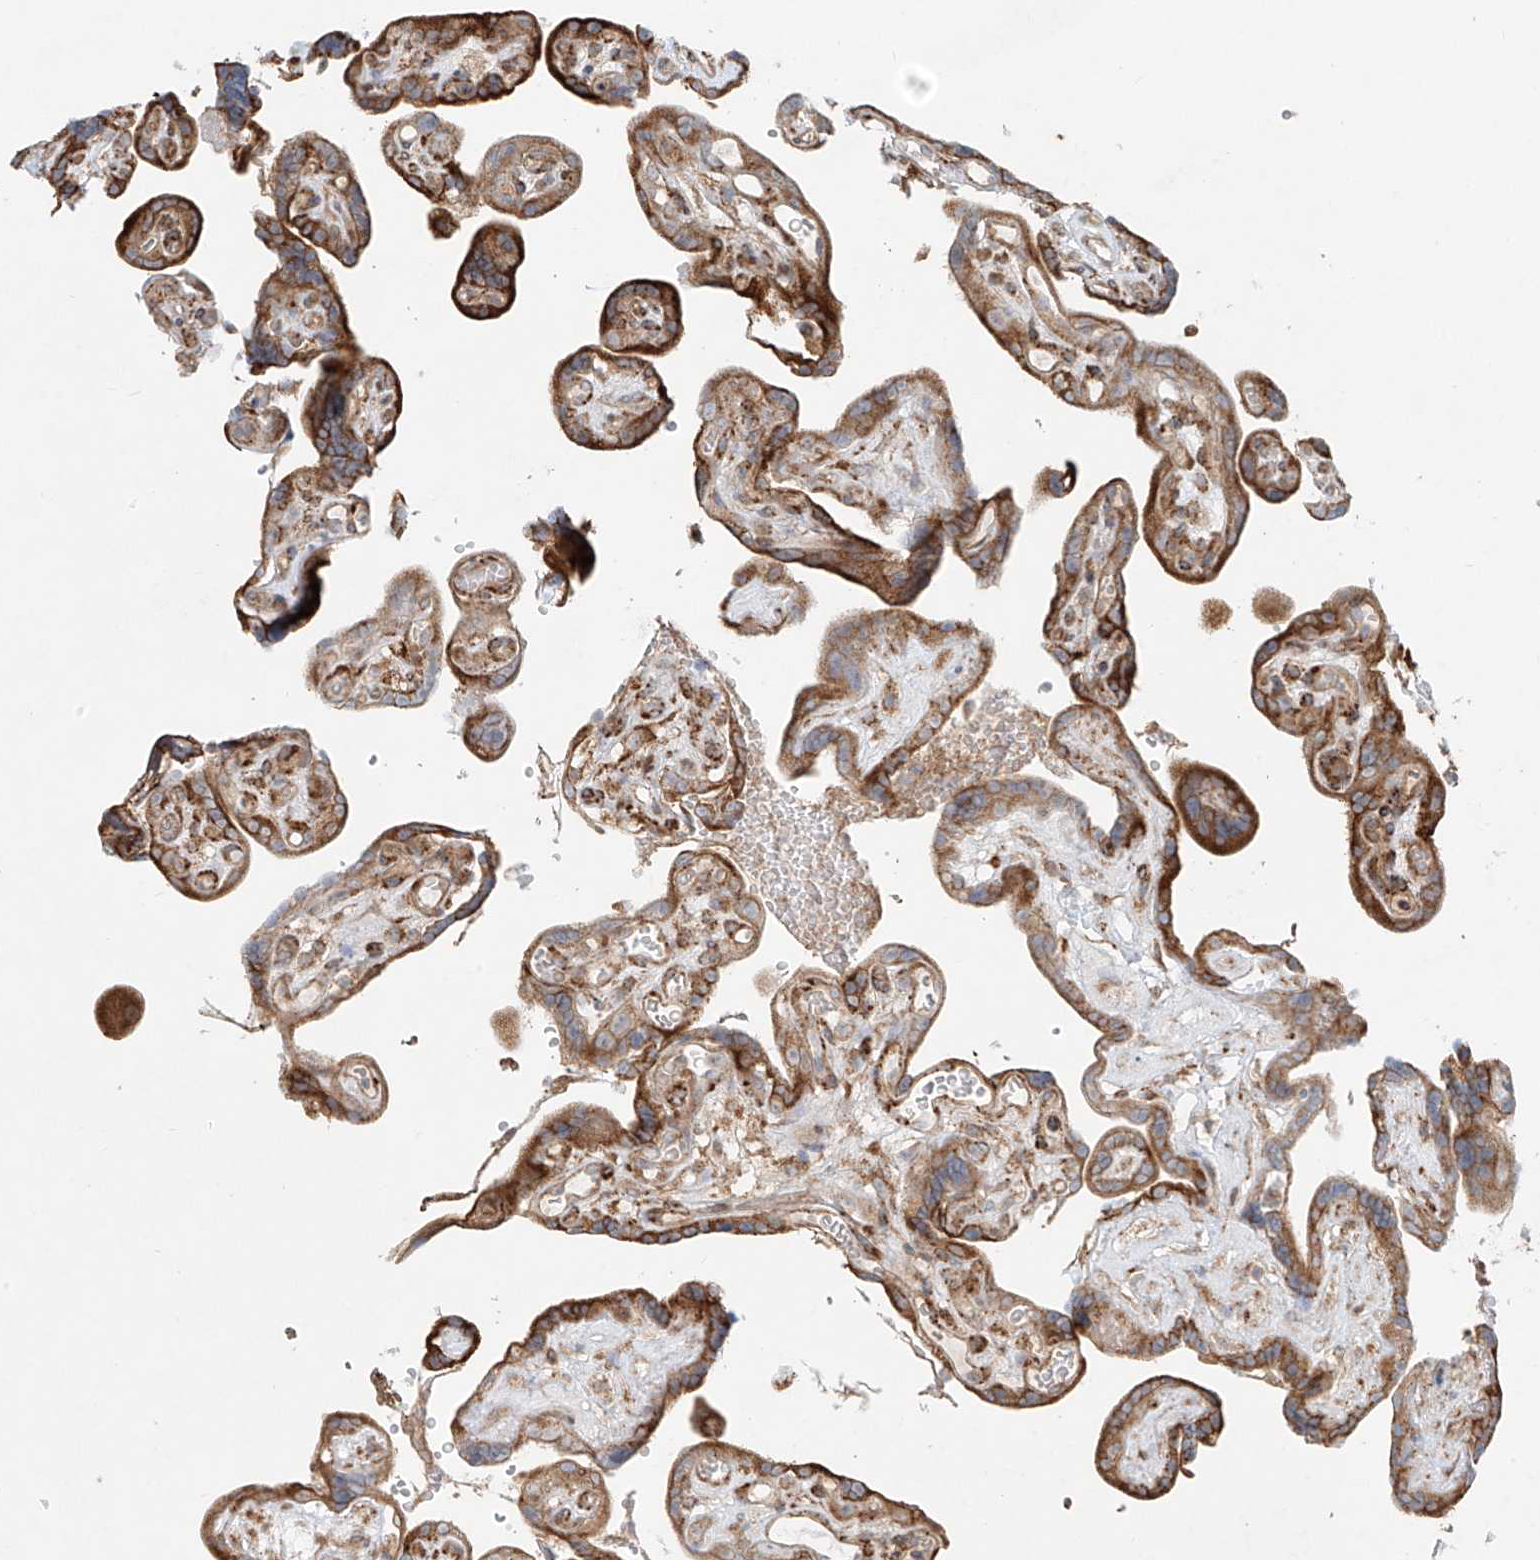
{"staining": {"intensity": "strong", "quantity": "25%-75%", "location": "cytoplasmic/membranous"}, "tissue": "placenta", "cell_type": "Decidual cells", "image_type": "normal", "snomed": [{"axis": "morphology", "description": "Normal tissue, NOS"}, {"axis": "topography", "description": "Placenta"}], "caption": "This is a histology image of immunohistochemistry staining of benign placenta, which shows strong positivity in the cytoplasmic/membranous of decidual cells.", "gene": "EIPR1", "patient": {"sex": "female", "age": 30}}